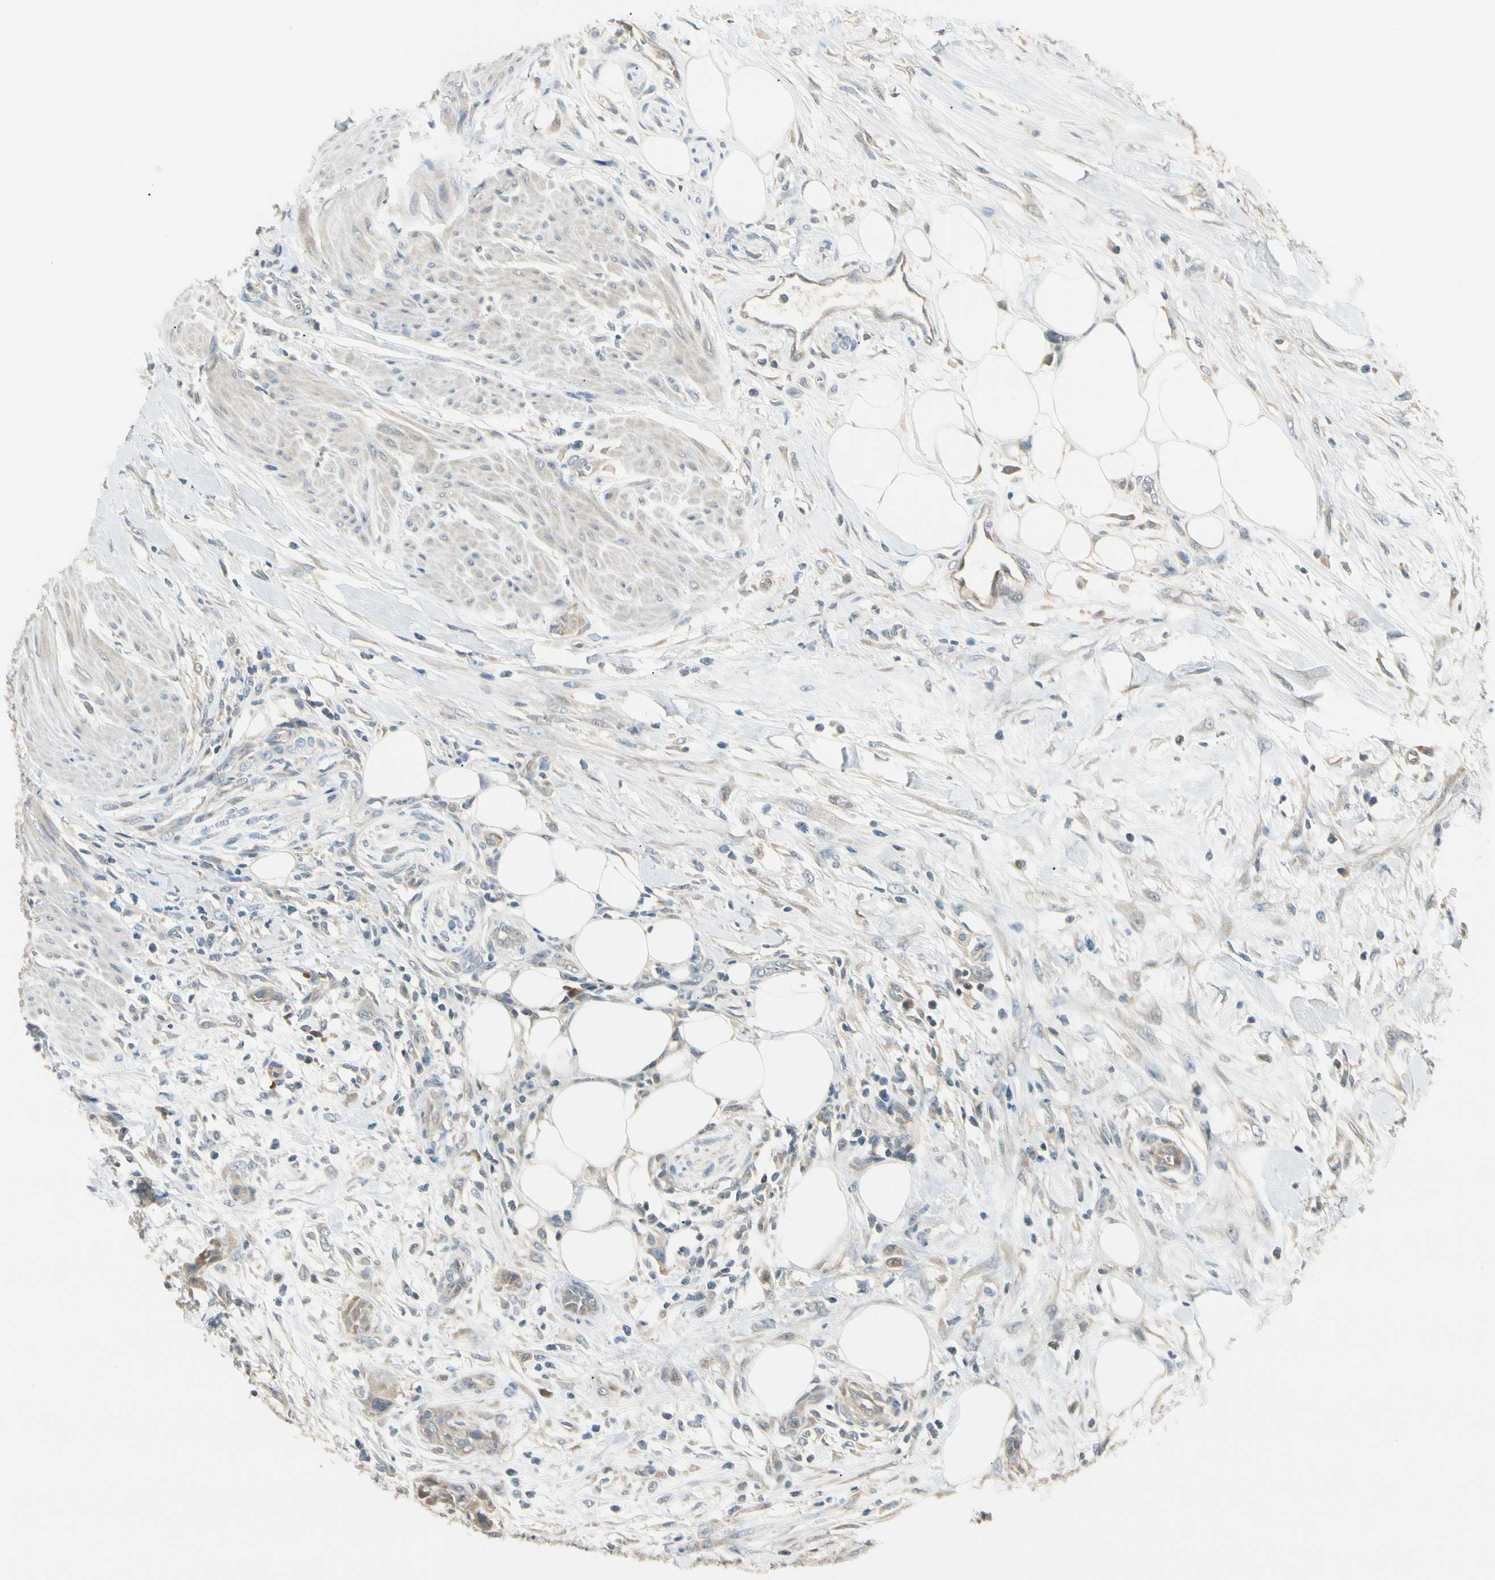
{"staining": {"intensity": "weak", "quantity": ">75%", "location": "cytoplasmic/membranous"}, "tissue": "urothelial cancer", "cell_type": "Tumor cells", "image_type": "cancer", "snomed": [{"axis": "morphology", "description": "Urothelial carcinoma, High grade"}, {"axis": "topography", "description": "Urinary bladder"}], "caption": "Brown immunohistochemical staining in urothelial carcinoma (high-grade) demonstrates weak cytoplasmic/membranous positivity in approximately >75% of tumor cells.", "gene": "P3H2", "patient": {"sex": "male", "age": 35}}